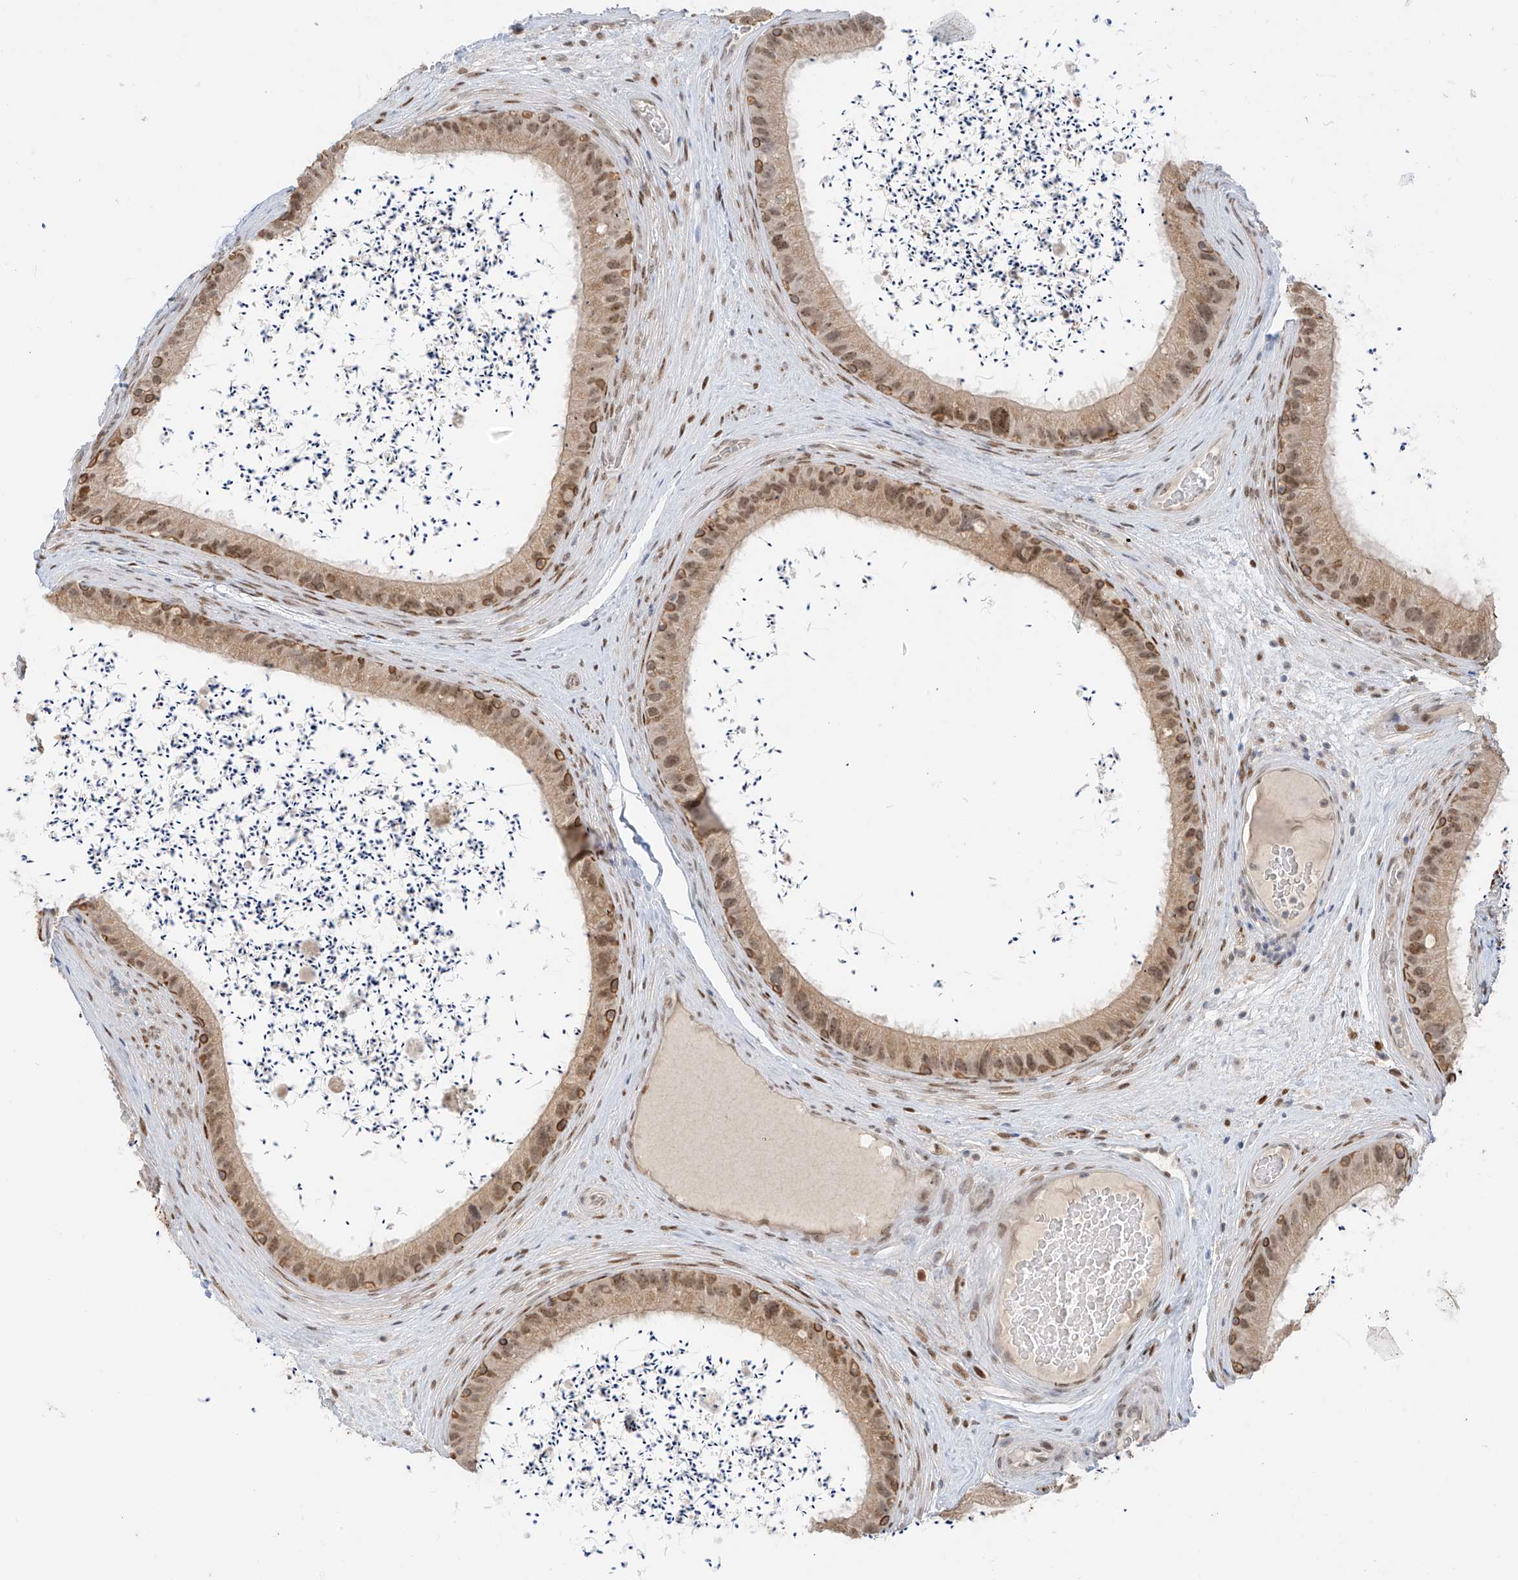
{"staining": {"intensity": "moderate", "quantity": ">75%", "location": "nuclear"}, "tissue": "epididymis", "cell_type": "Glandular cells", "image_type": "normal", "snomed": [{"axis": "morphology", "description": "Normal tissue, NOS"}, {"axis": "topography", "description": "Epididymis, spermatic cord, NOS"}], "caption": "A medium amount of moderate nuclear positivity is identified in about >75% of glandular cells in normal epididymis. (Stains: DAB (3,3'-diaminobenzidine) in brown, nuclei in blue, Microscopy: brightfield microscopy at high magnification).", "gene": "ZNF774", "patient": {"sex": "male", "age": 50}}